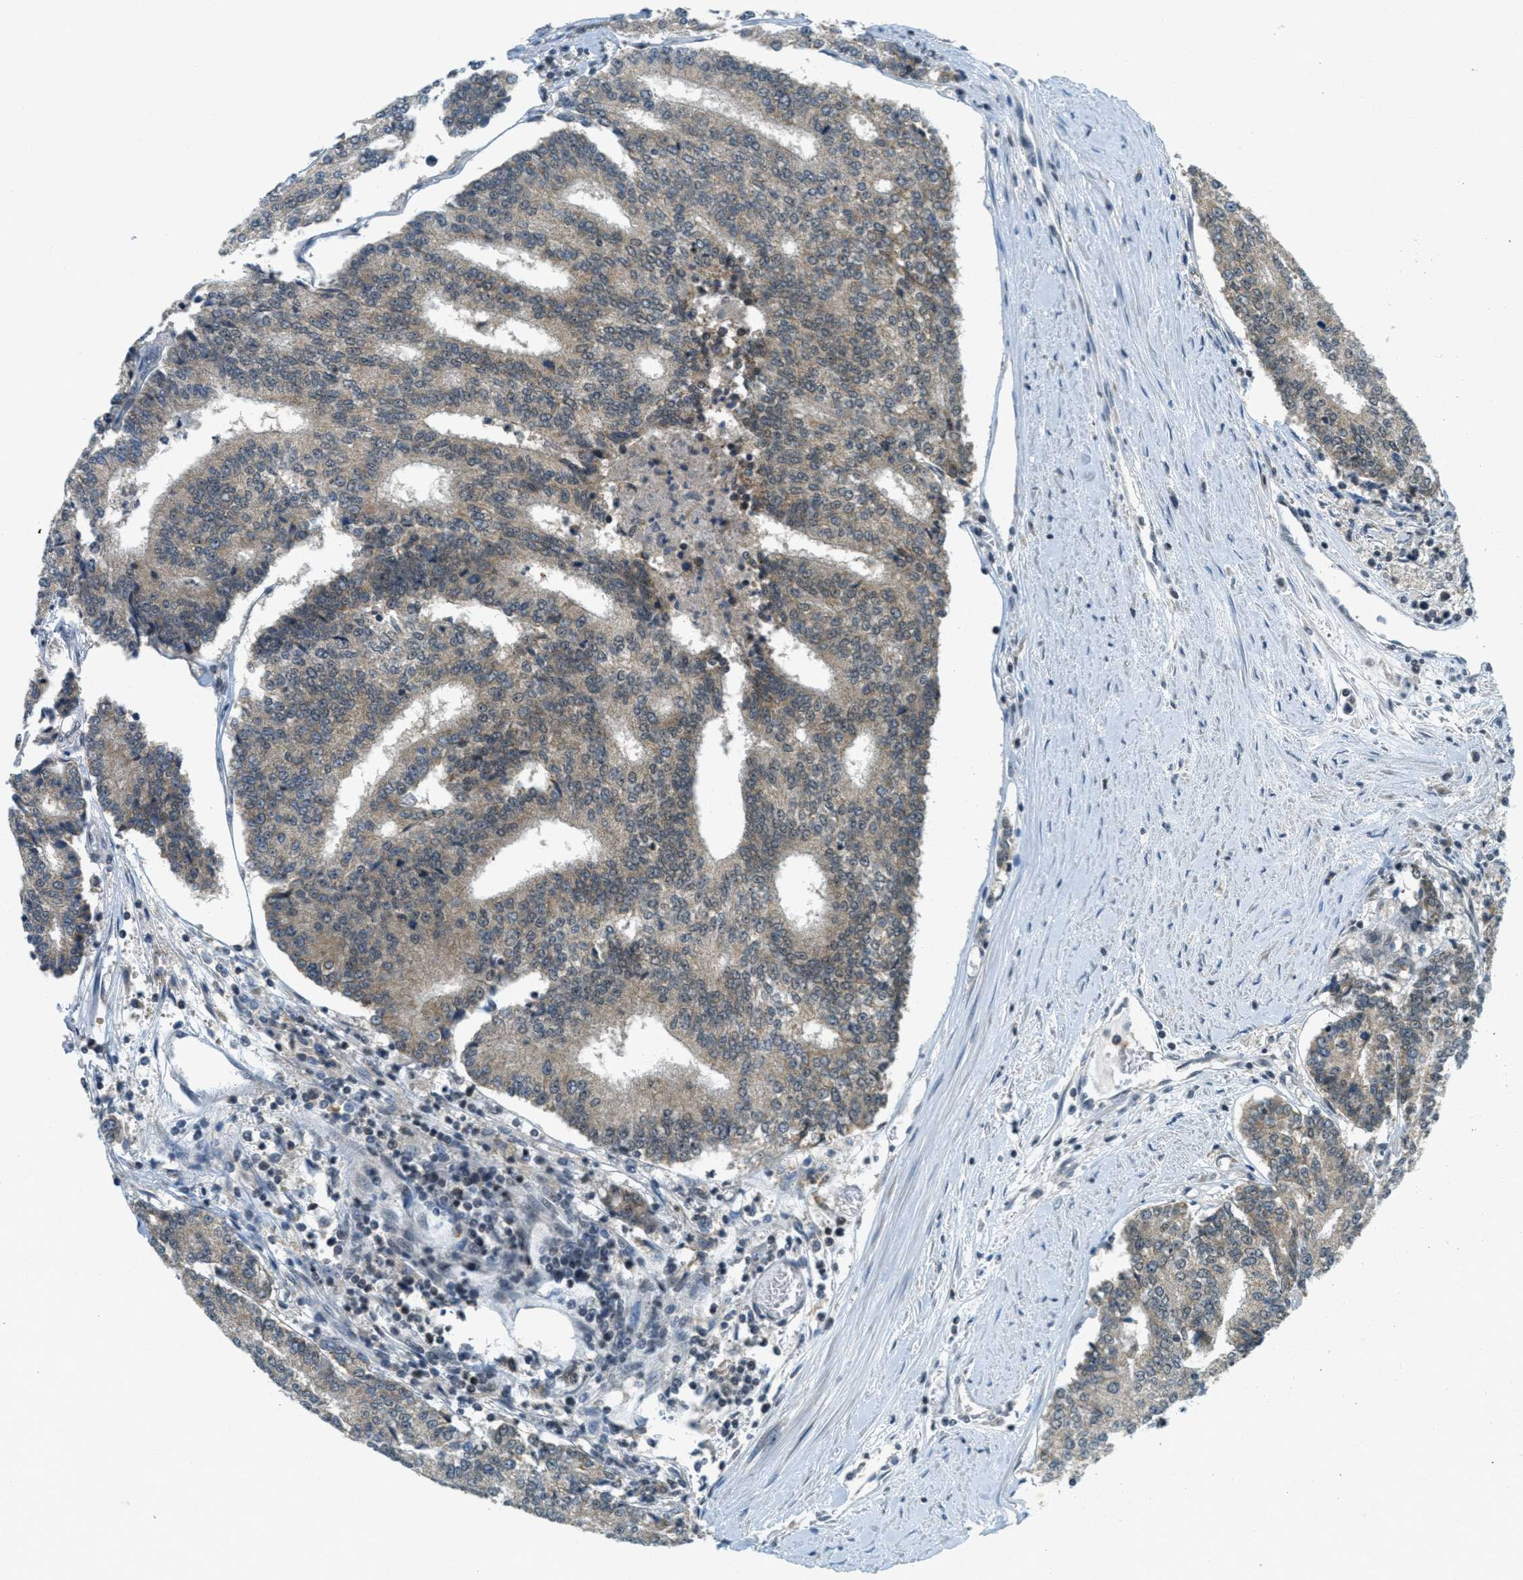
{"staining": {"intensity": "weak", "quantity": ">75%", "location": "cytoplasmic/membranous"}, "tissue": "prostate cancer", "cell_type": "Tumor cells", "image_type": "cancer", "snomed": [{"axis": "morphology", "description": "Normal tissue, NOS"}, {"axis": "morphology", "description": "Adenocarcinoma, High grade"}, {"axis": "topography", "description": "Prostate"}, {"axis": "topography", "description": "Seminal veicle"}], "caption": "An immunohistochemistry micrograph of tumor tissue is shown. Protein staining in brown shows weak cytoplasmic/membranous positivity in adenocarcinoma (high-grade) (prostate) within tumor cells.", "gene": "TCF20", "patient": {"sex": "male", "age": 55}}